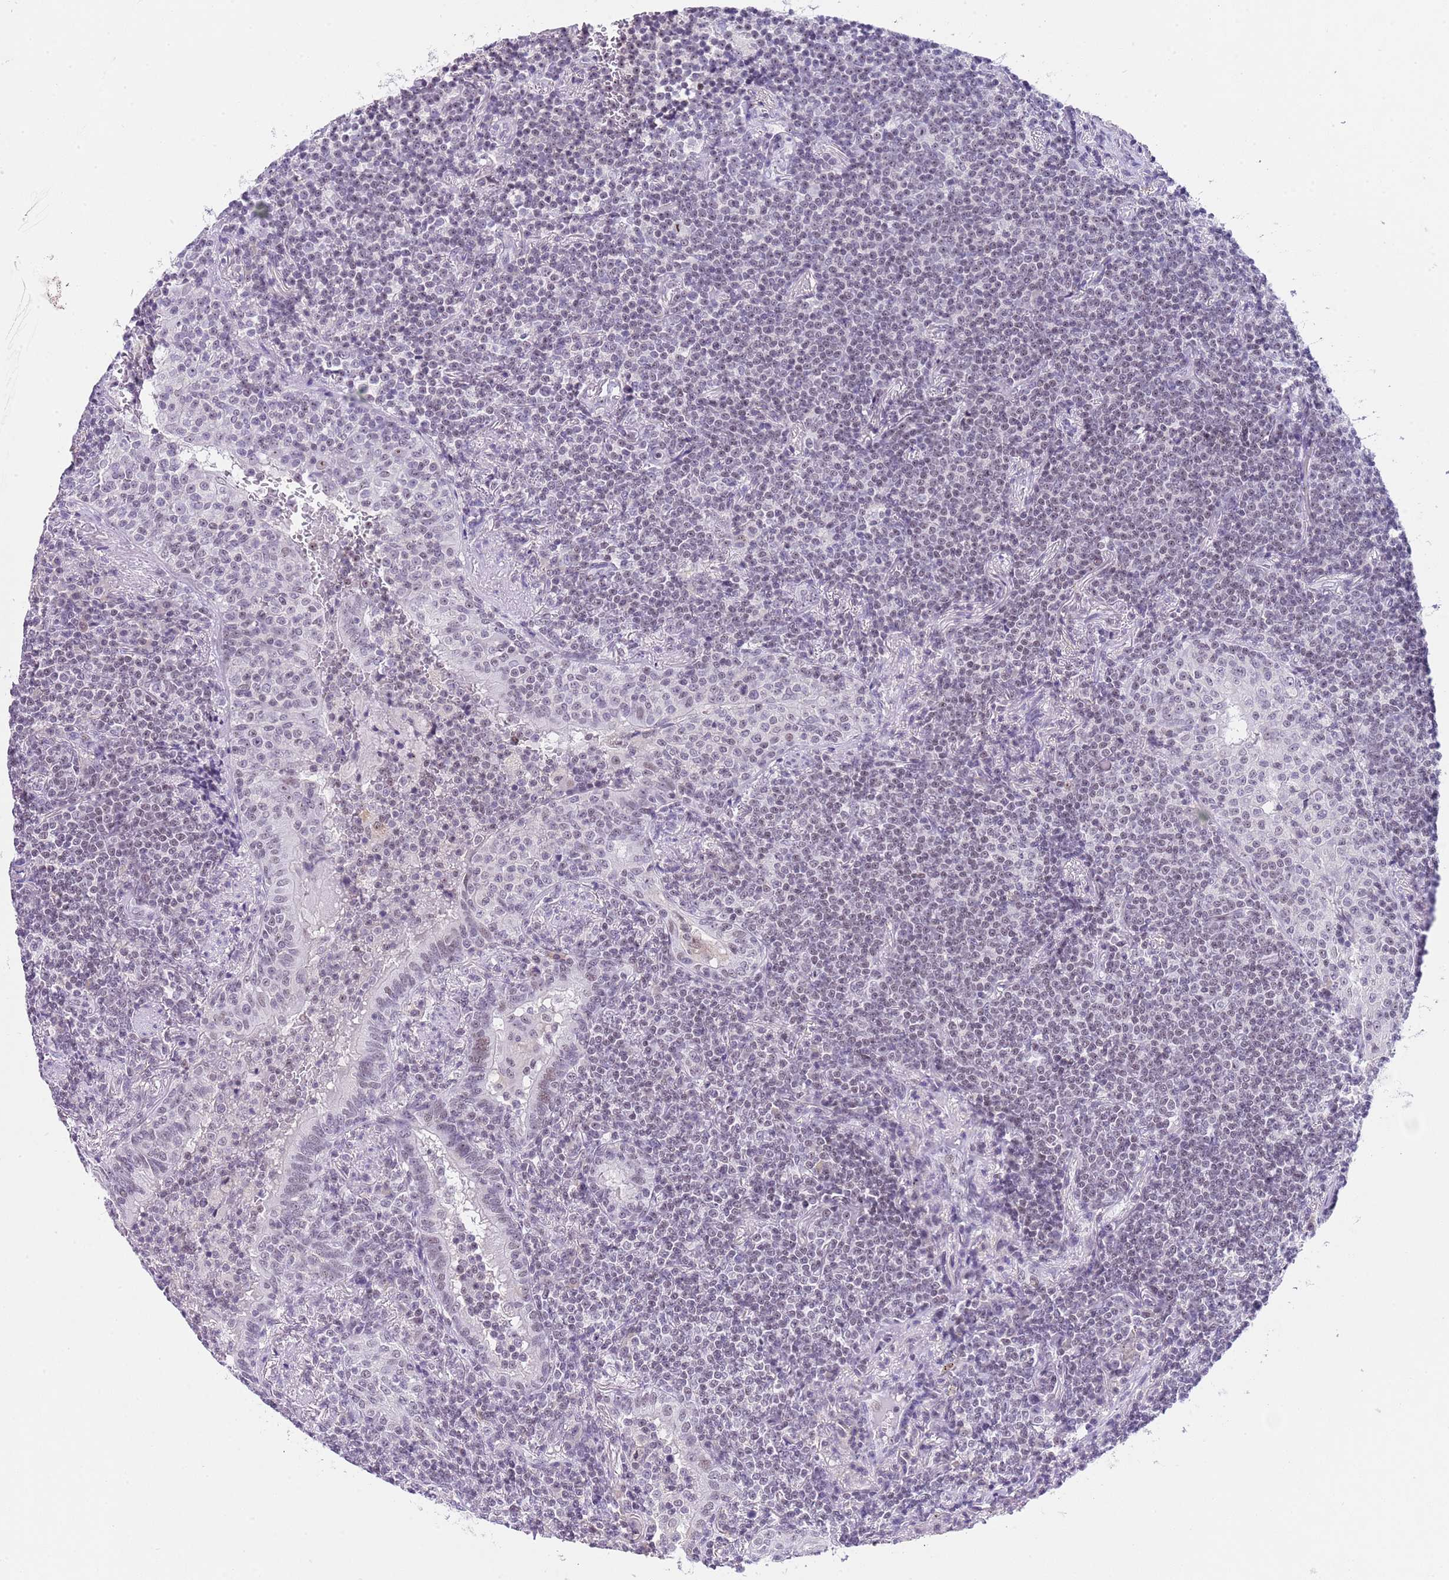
{"staining": {"intensity": "negative", "quantity": "none", "location": "none"}, "tissue": "lymphoma", "cell_type": "Tumor cells", "image_type": "cancer", "snomed": [{"axis": "morphology", "description": "Malignant lymphoma, non-Hodgkin's type, Low grade"}, {"axis": "topography", "description": "Lung"}], "caption": "An image of human malignant lymphoma, non-Hodgkin's type (low-grade) is negative for staining in tumor cells.", "gene": "NOP56", "patient": {"sex": "female", "age": 71}}